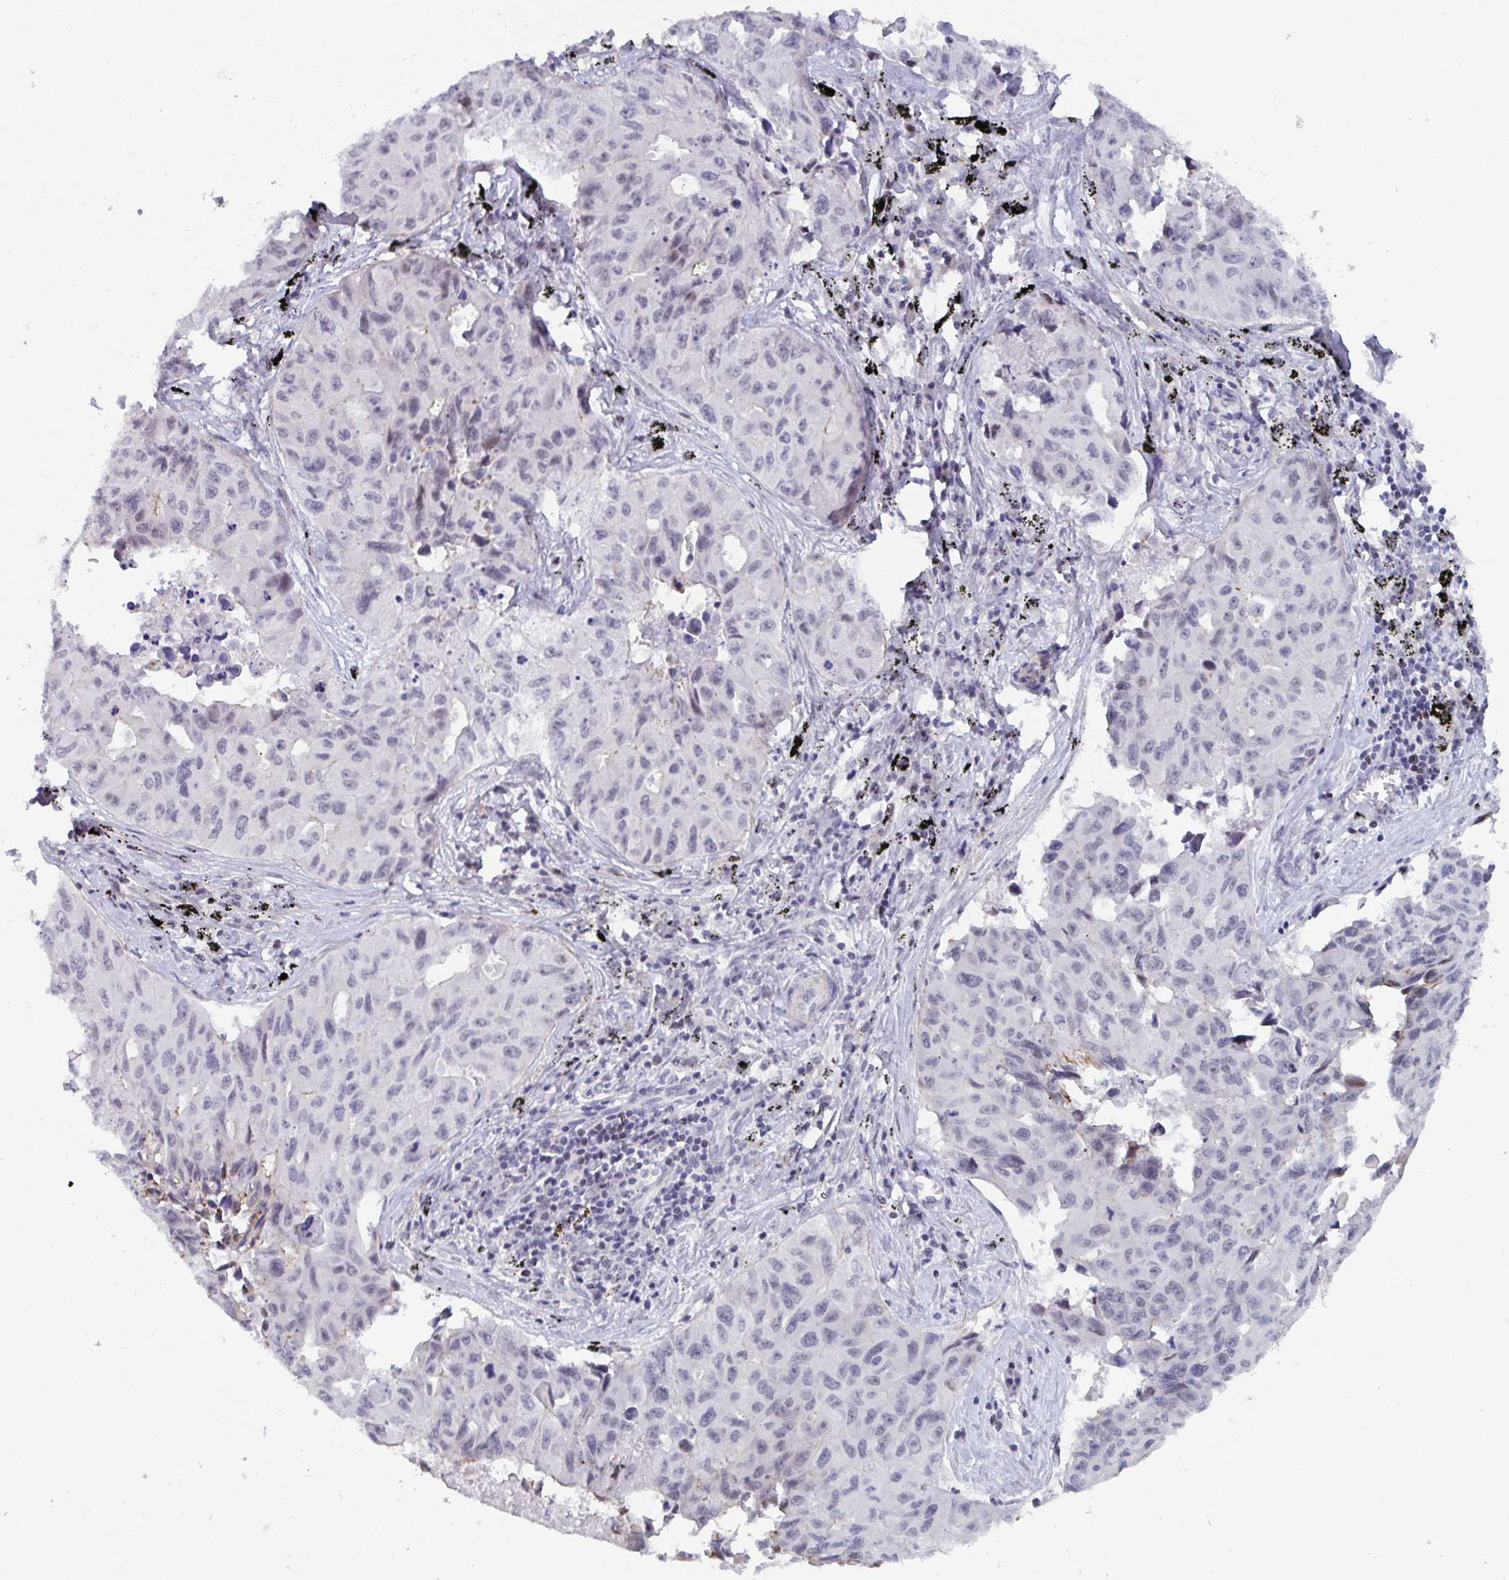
{"staining": {"intensity": "negative", "quantity": "none", "location": "none"}, "tissue": "lung cancer", "cell_type": "Tumor cells", "image_type": "cancer", "snomed": [{"axis": "morphology", "description": "Adenocarcinoma, NOS"}, {"axis": "topography", "description": "Lymph node"}, {"axis": "topography", "description": "Lung"}], "caption": "This is a histopathology image of IHC staining of adenocarcinoma (lung), which shows no staining in tumor cells.", "gene": "WDR72", "patient": {"sex": "male", "age": 64}}